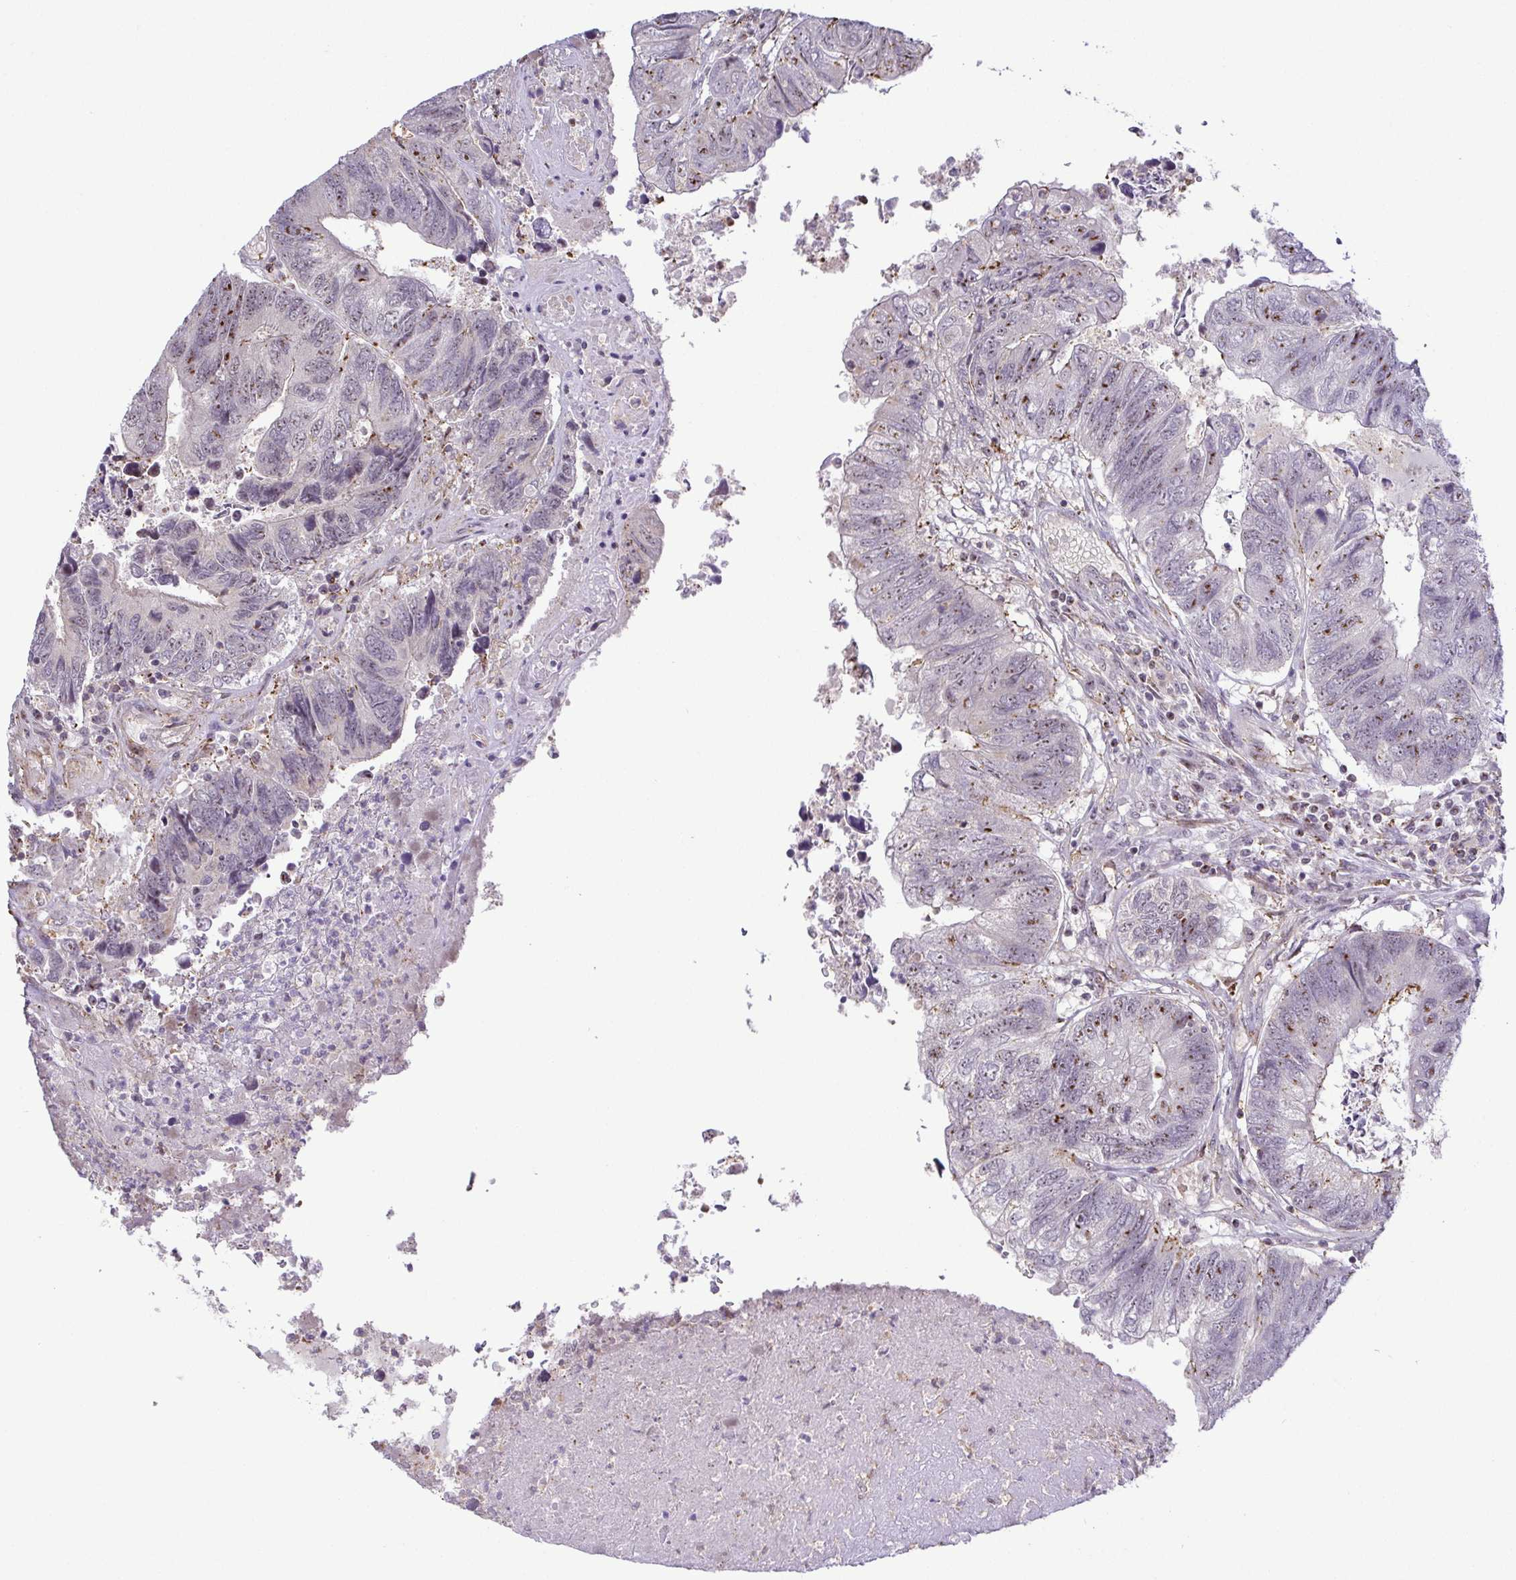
{"staining": {"intensity": "moderate", "quantity": "<25%", "location": "nuclear"}, "tissue": "colorectal cancer", "cell_type": "Tumor cells", "image_type": "cancer", "snomed": [{"axis": "morphology", "description": "Adenocarcinoma, NOS"}, {"axis": "topography", "description": "Colon"}], "caption": "Colorectal adenocarcinoma stained for a protein demonstrates moderate nuclear positivity in tumor cells.", "gene": "RSL24D1", "patient": {"sex": "female", "age": 67}}